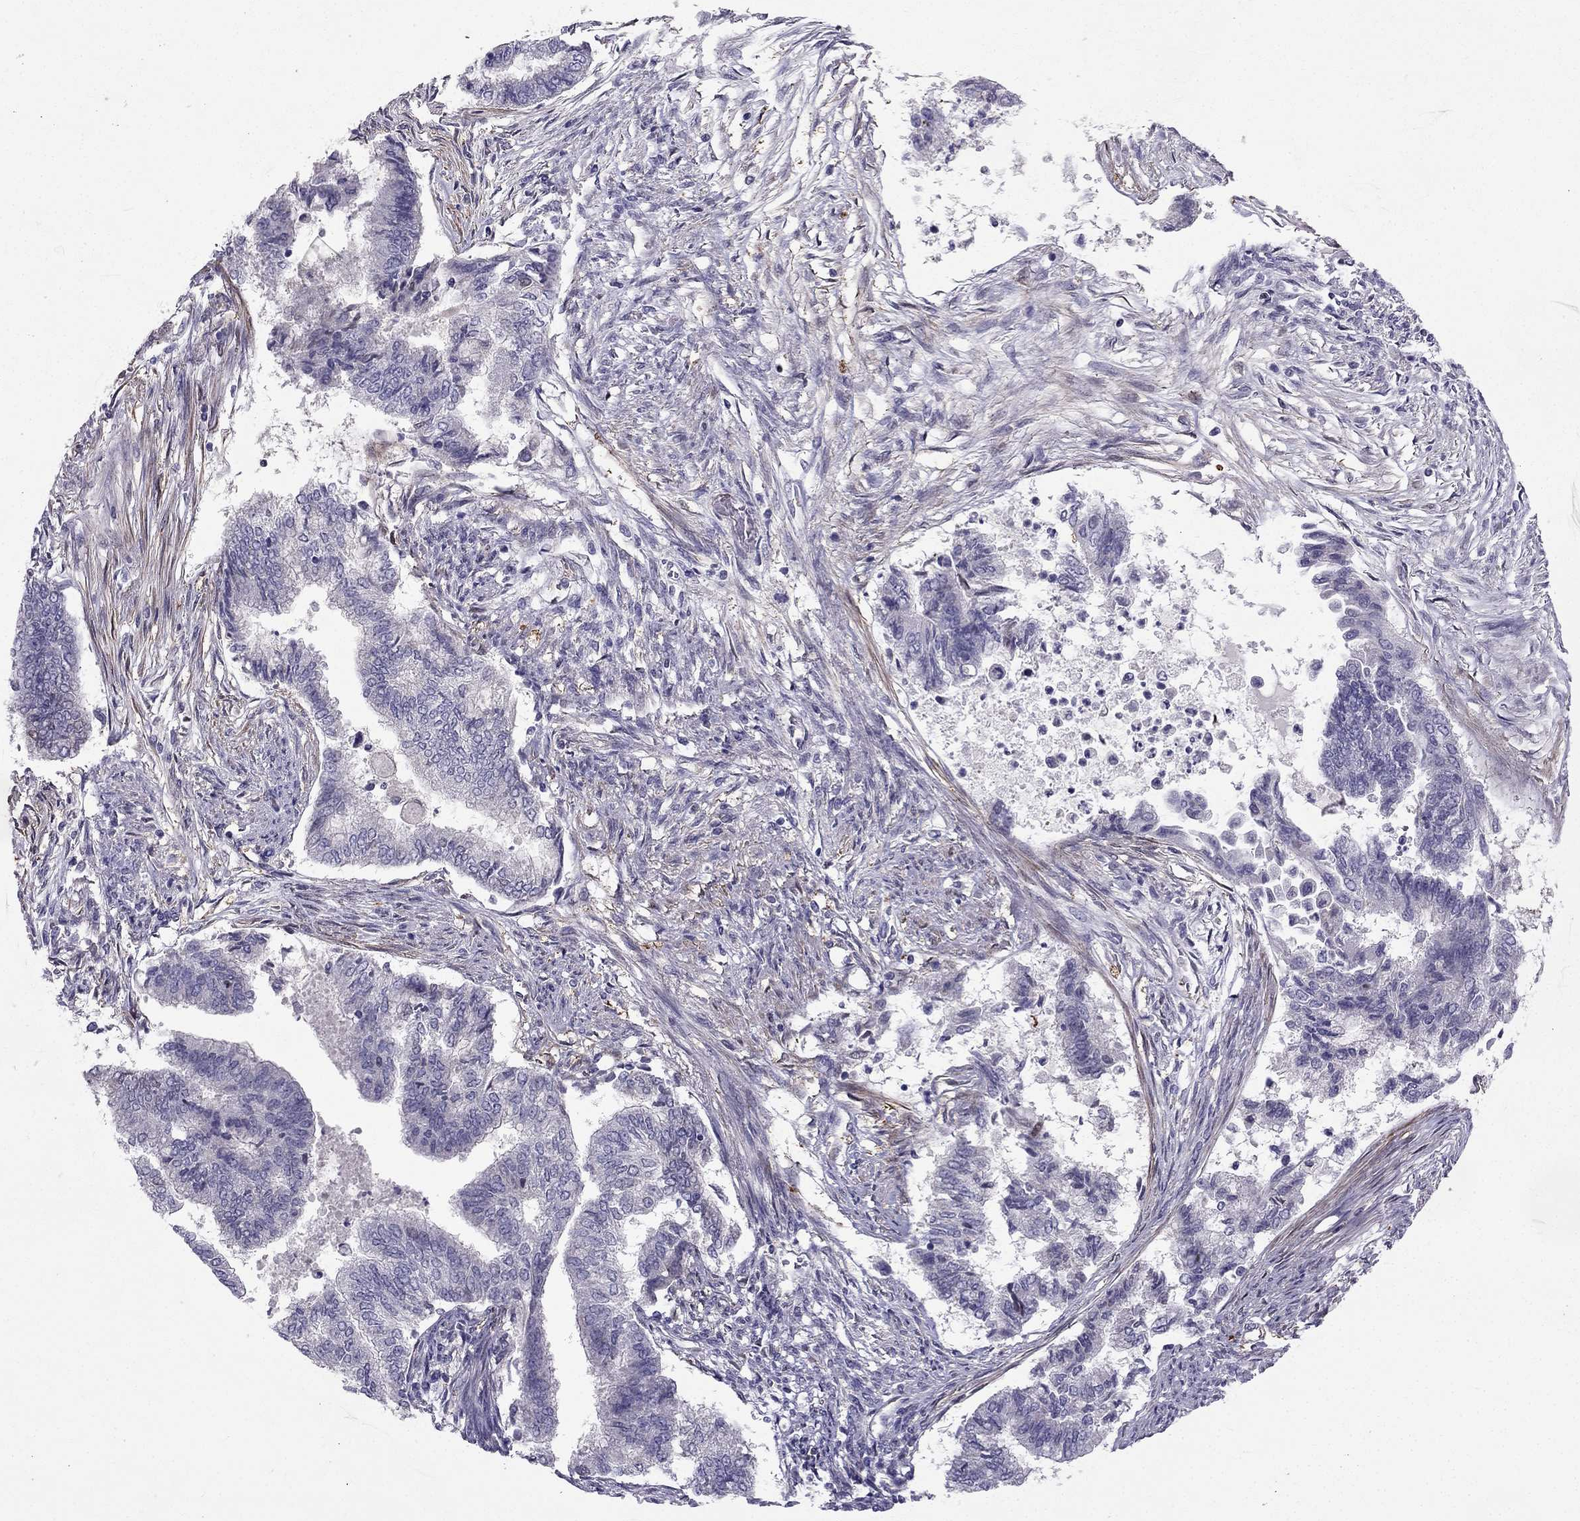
{"staining": {"intensity": "negative", "quantity": "none", "location": "none"}, "tissue": "endometrial cancer", "cell_type": "Tumor cells", "image_type": "cancer", "snomed": [{"axis": "morphology", "description": "Adenocarcinoma, NOS"}, {"axis": "topography", "description": "Endometrium"}], "caption": "Image shows no significant protein expression in tumor cells of endometrial cancer (adenocarcinoma).", "gene": "SYT5", "patient": {"sex": "female", "age": 65}}